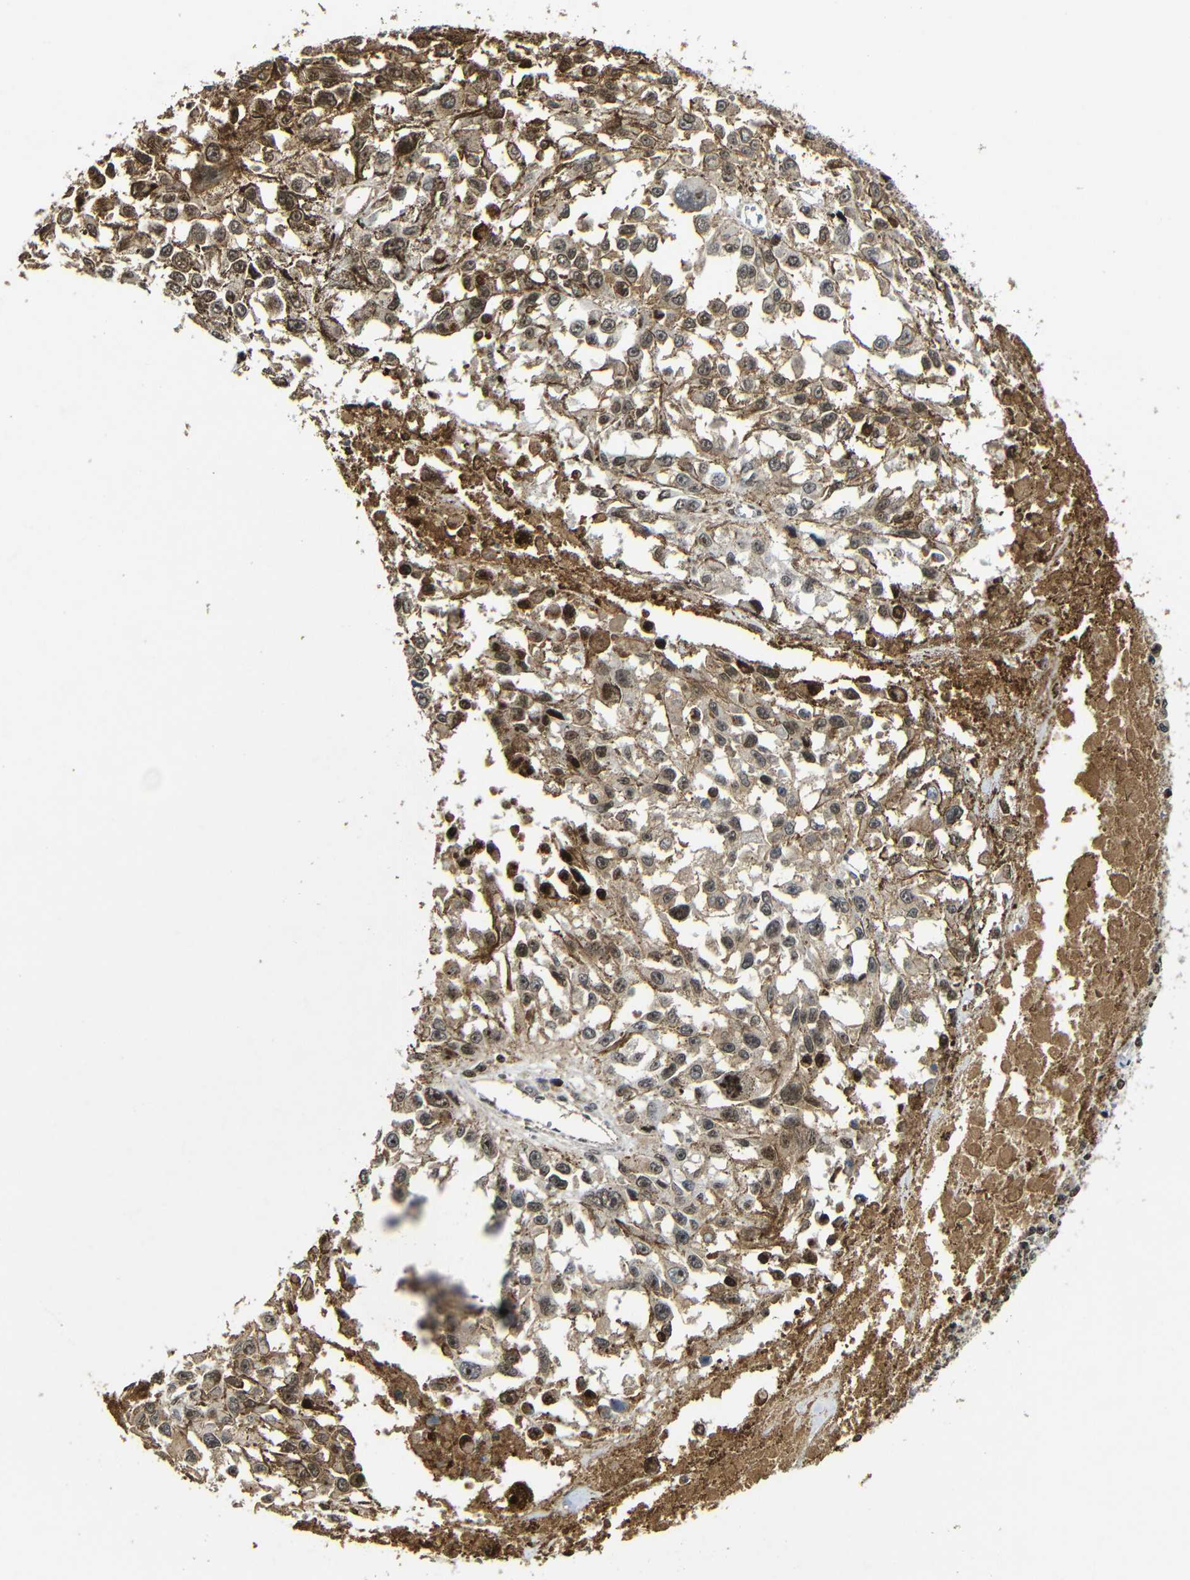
{"staining": {"intensity": "weak", "quantity": "25%-75%", "location": "nuclear"}, "tissue": "melanoma", "cell_type": "Tumor cells", "image_type": "cancer", "snomed": [{"axis": "morphology", "description": "Malignant melanoma, Metastatic site"}, {"axis": "topography", "description": "Lymph node"}], "caption": "Melanoma stained with DAB (3,3'-diaminobenzidine) immunohistochemistry reveals low levels of weak nuclear staining in about 25%-75% of tumor cells. The protein is stained brown, and the nuclei are stained in blue (DAB (3,3'-diaminobenzidine) IHC with brightfield microscopy, high magnification).", "gene": "MYC", "patient": {"sex": "male", "age": 59}}